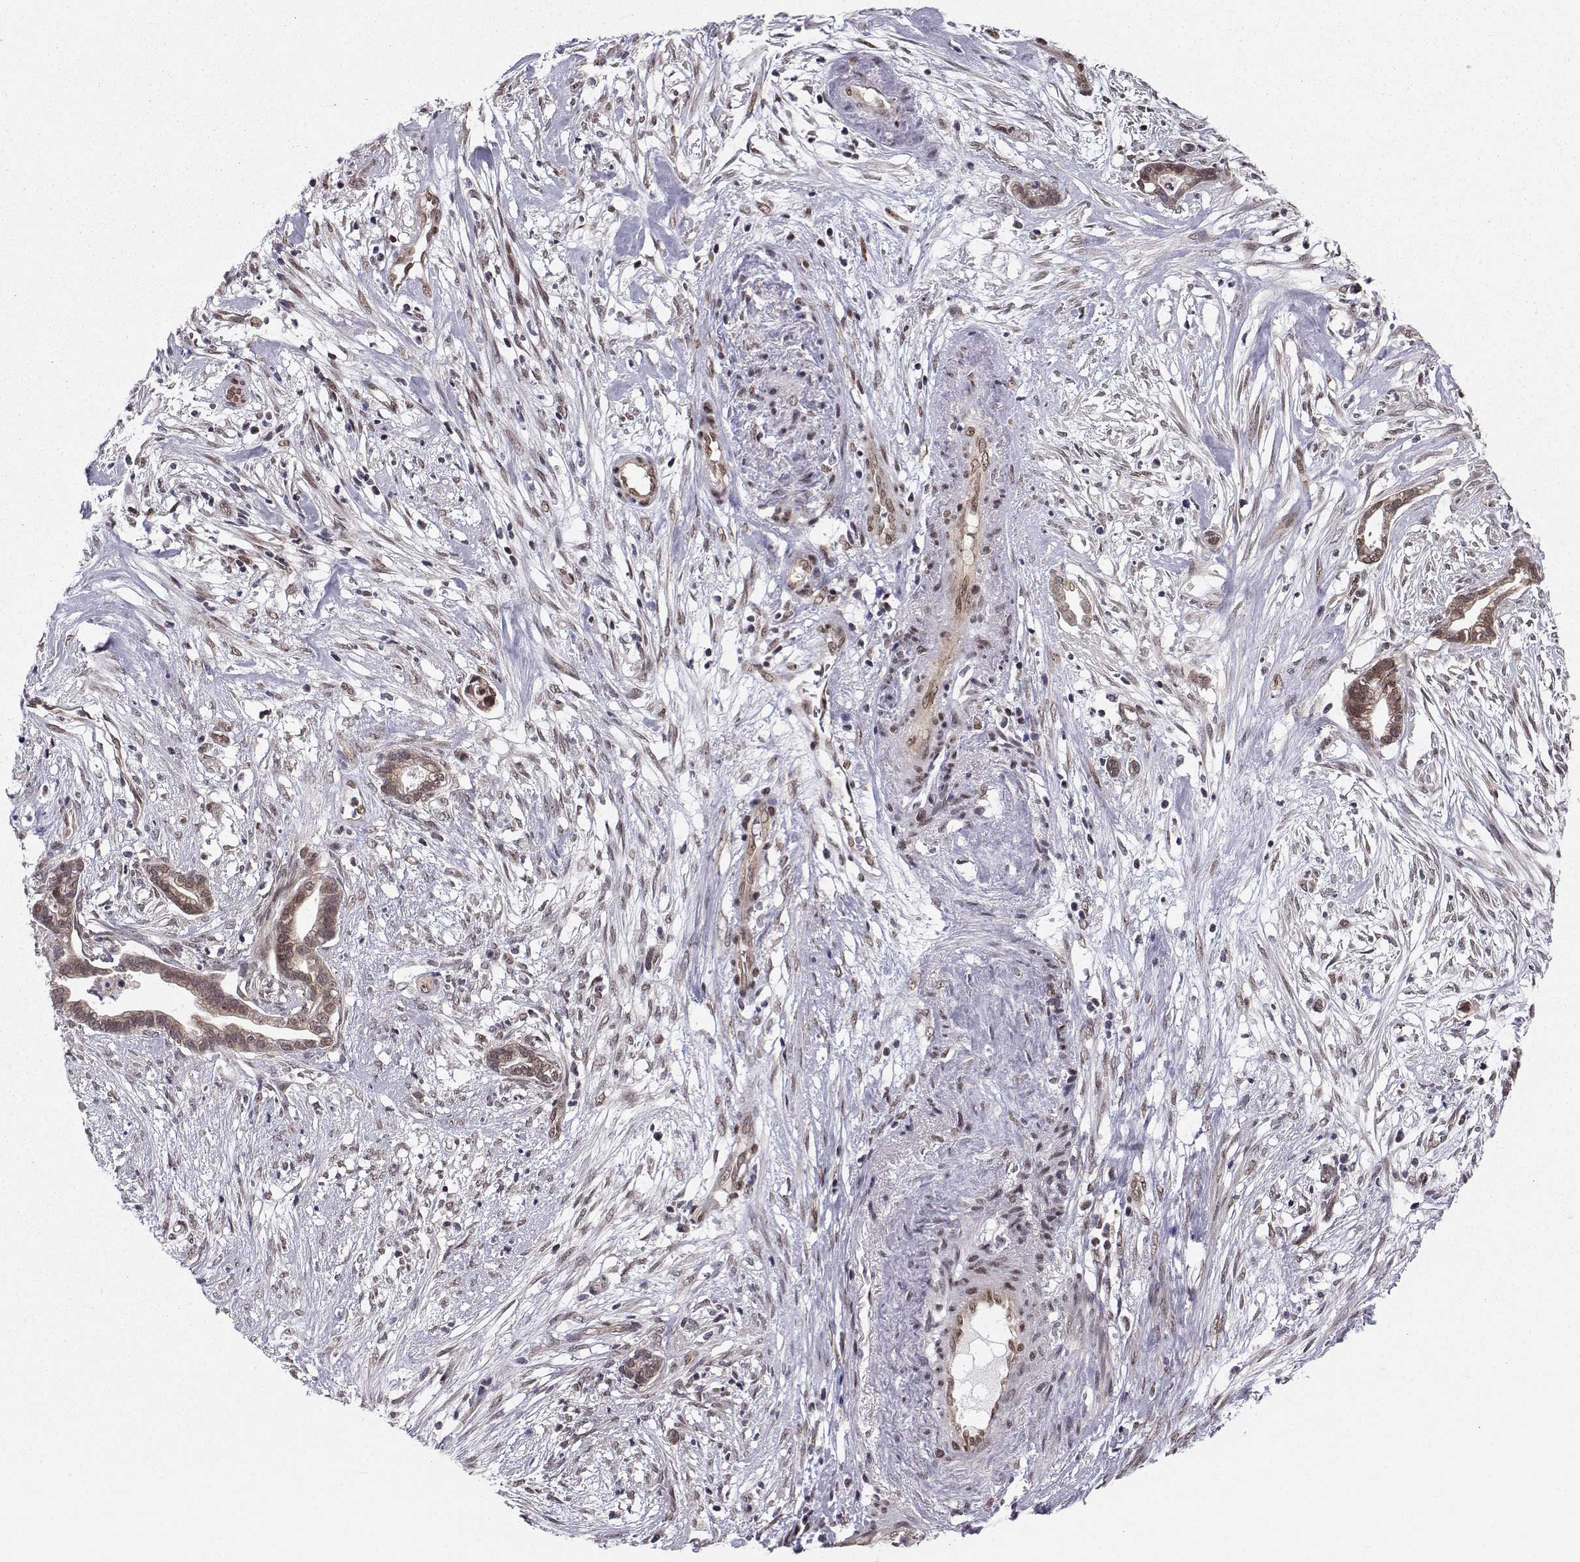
{"staining": {"intensity": "weak", "quantity": ">75%", "location": "cytoplasmic/membranous"}, "tissue": "cervical cancer", "cell_type": "Tumor cells", "image_type": "cancer", "snomed": [{"axis": "morphology", "description": "Adenocarcinoma, NOS"}, {"axis": "topography", "description": "Cervix"}], "caption": "Adenocarcinoma (cervical) stained with DAB (3,3'-diaminobenzidine) immunohistochemistry exhibits low levels of weak cytoplasmic/membranous expression in approximately >75% of tumor cells.", "gene": "PKN2", "patient": {"sex": "female", "age": 62}}